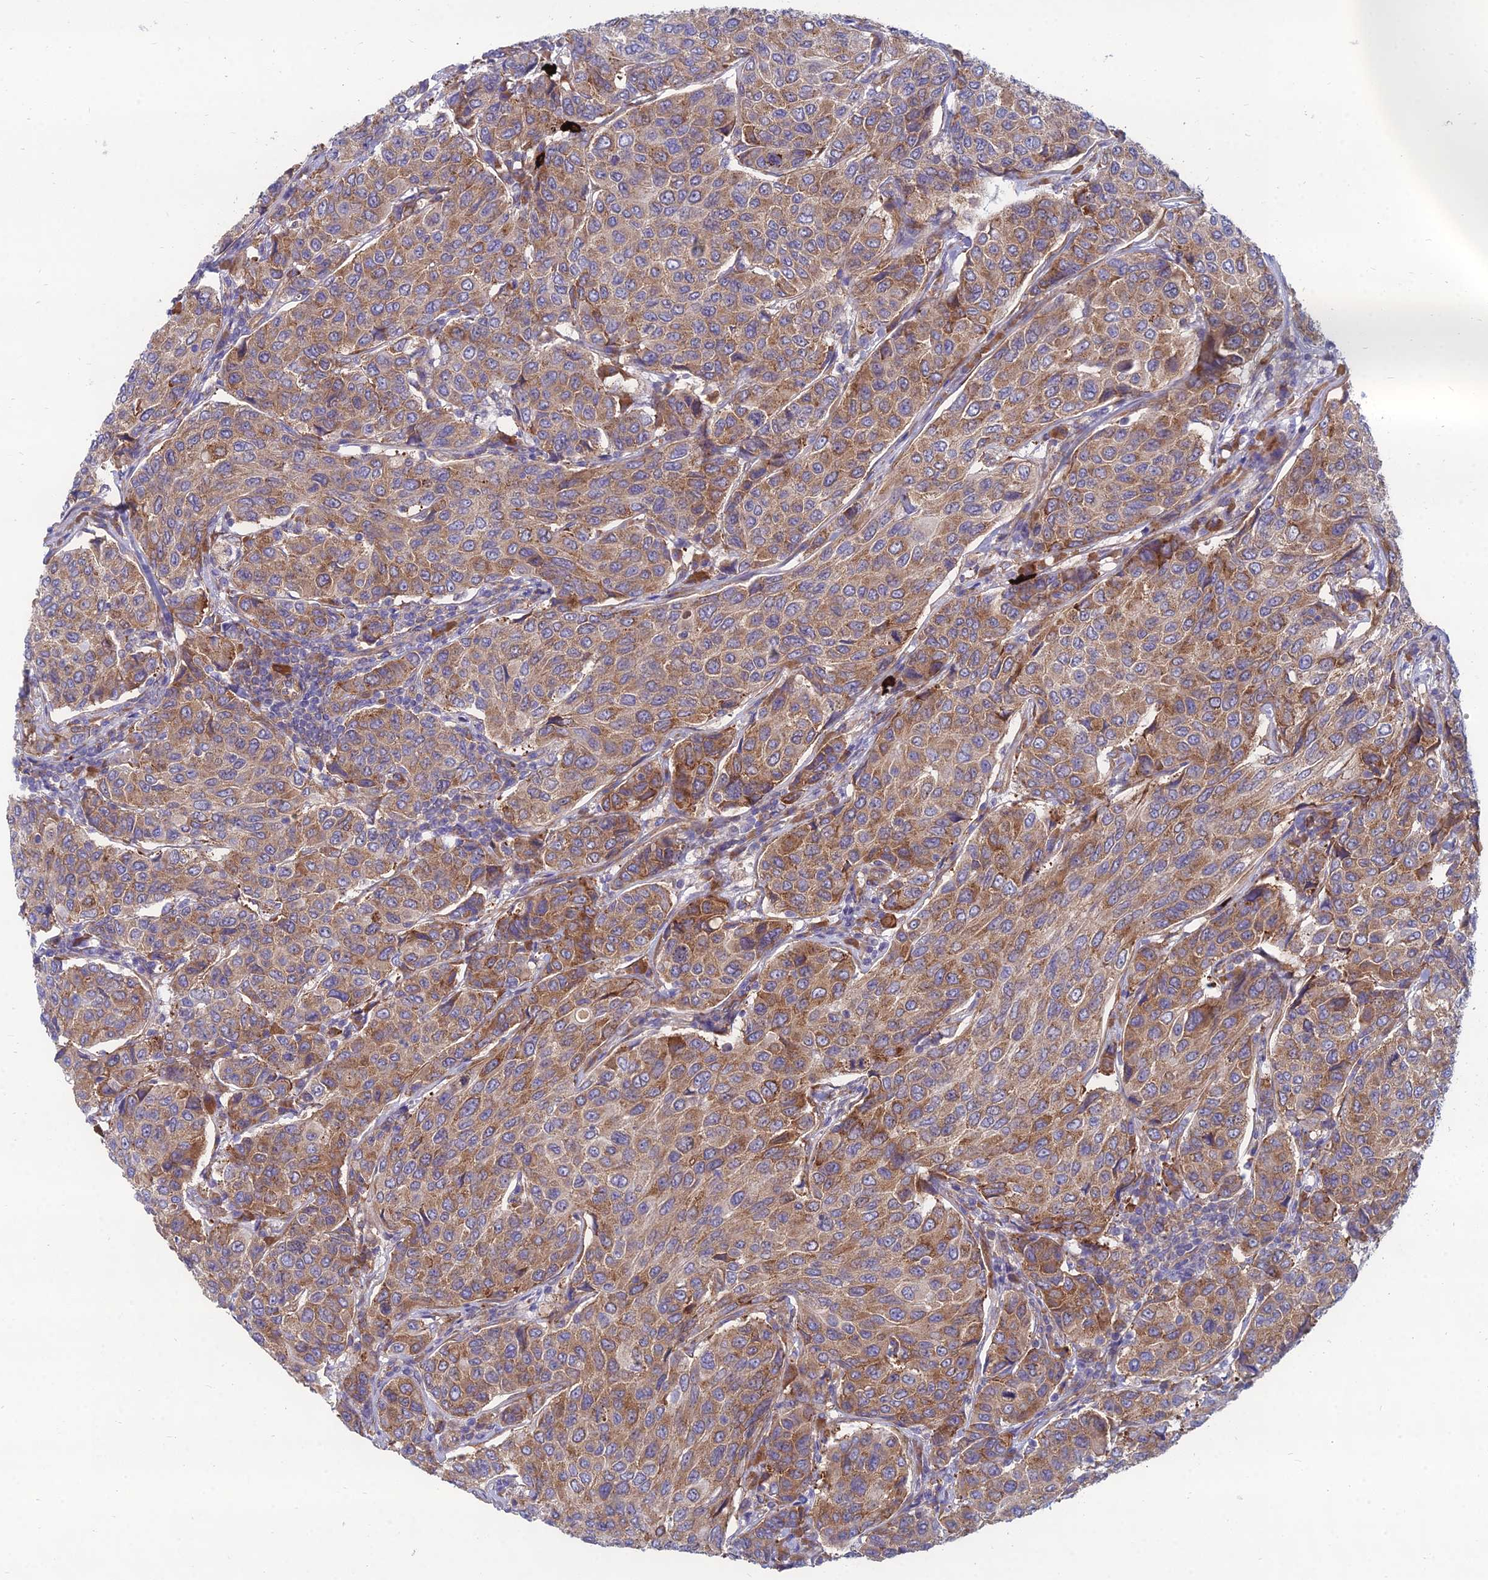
{"staining": {"intensity": "moderate", "quantity": ">75%", "location": "cytoplasmic/membranous"}, "tissue": "breast cancer", "cell_type": "Tumor cells", "image_type": "cancer", "snomed": [{"axis": "morphology", "description": "Duct carcinoma"}, {"axis": "topography", "description": "Breast"}], "caption": "Tumor cells reveal moderate cytoplasmic/membranous staining in approximately >75% of cells in breast cancer (intraductal carcinoma).", "gene": "TXLNA", "patient": {"sex": "female", "age": 55}}